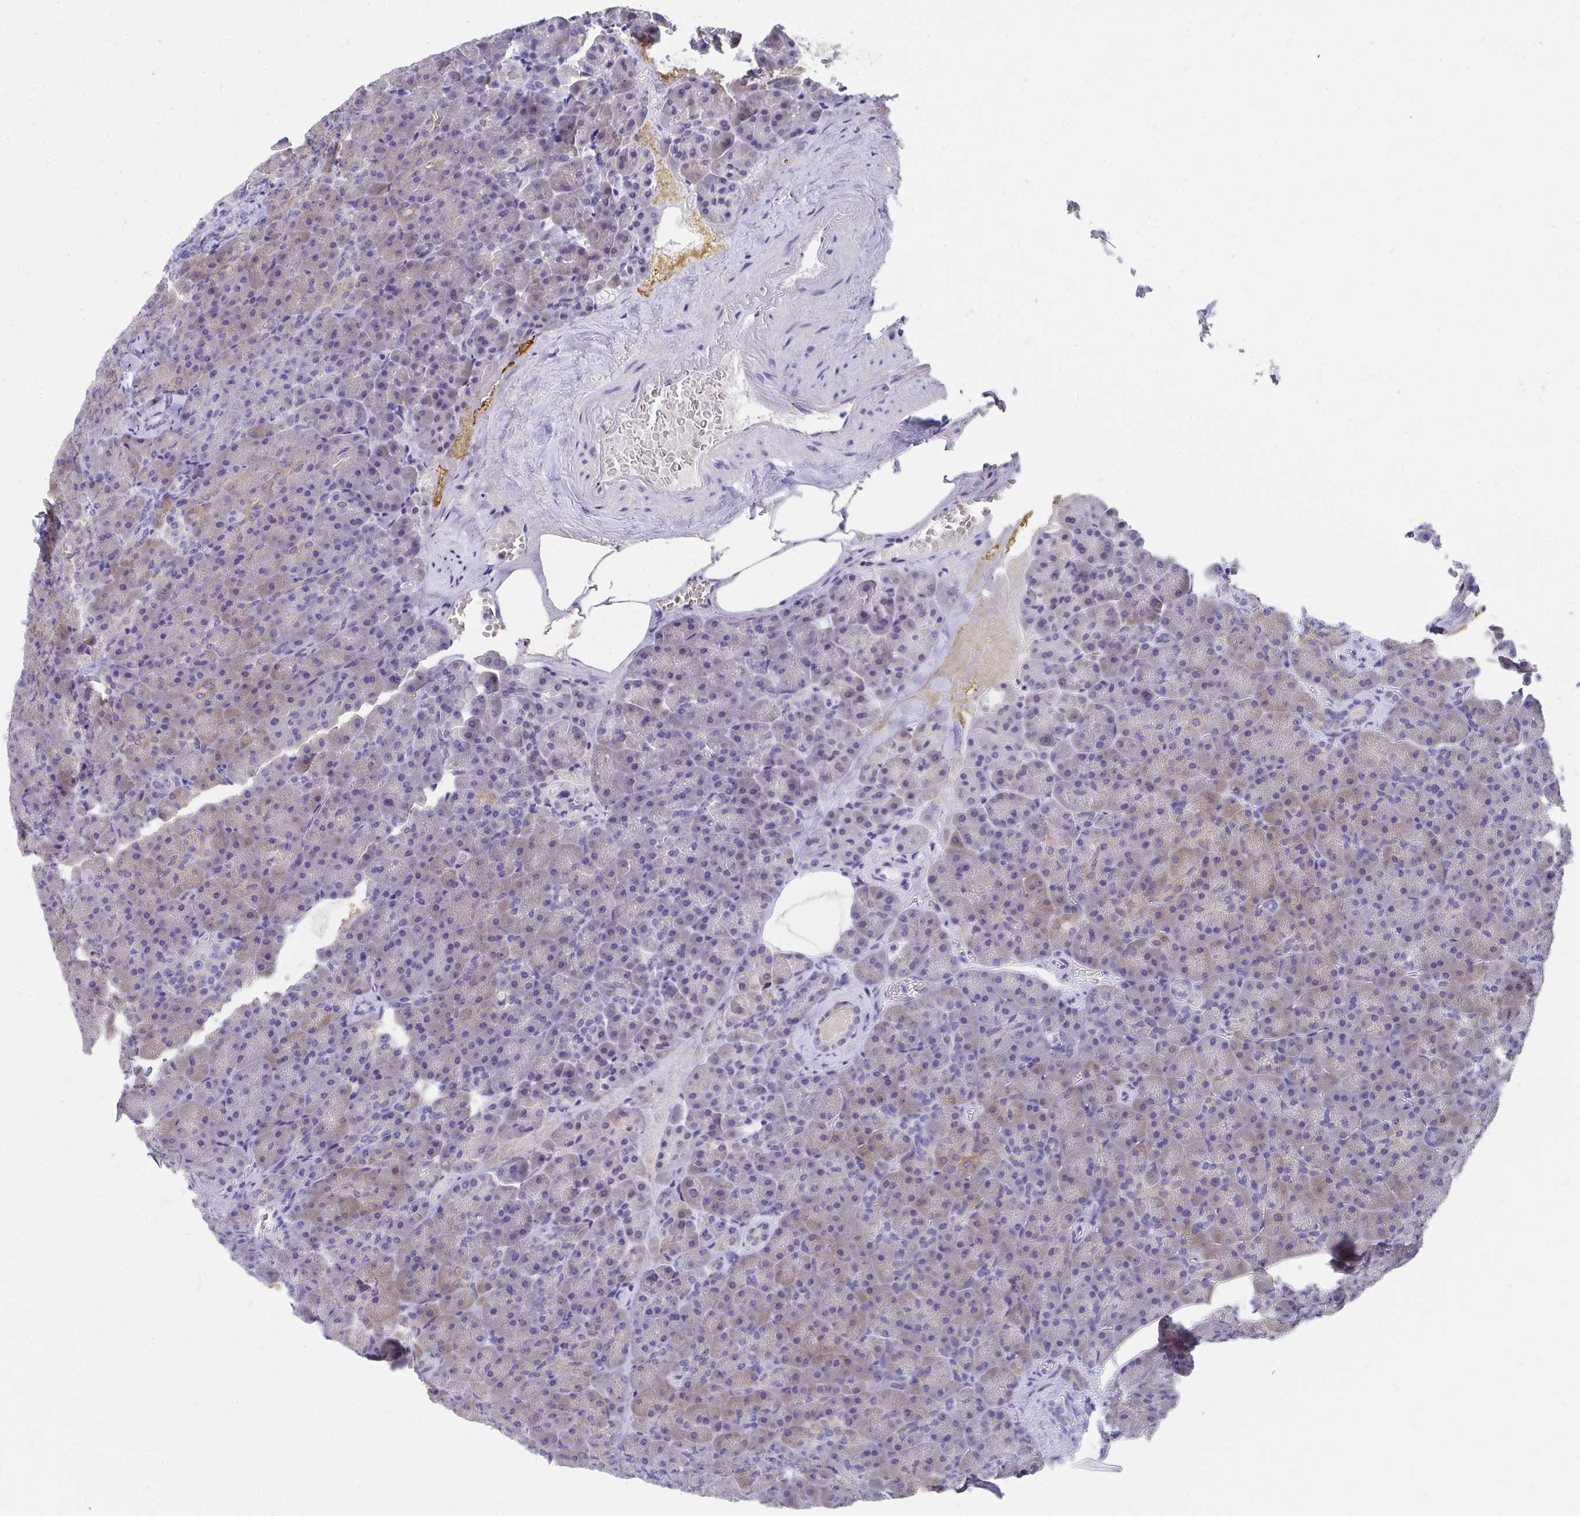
{"staining": {"intensity": "weak", "quantity": "25%-75%", "location": "cytoplasmic/membranous"}, "tissue": "pancreas", "cell_type": "Exocrine glandular cells", "image_type": "normal", "snomed": [{"axis": "morphology", "description": "Normal tissue, NOS"}, {"axis": "topography", "description": "Pancreas"}], "caption": "Human pancreas stained for a protein (brown) displays weak cytoplasmic/membranous positive positivity in approximately 25%-75% of exocrine glandular cells.", "gene": "HGD", "patient": {"sex": "female", "age": 74}}